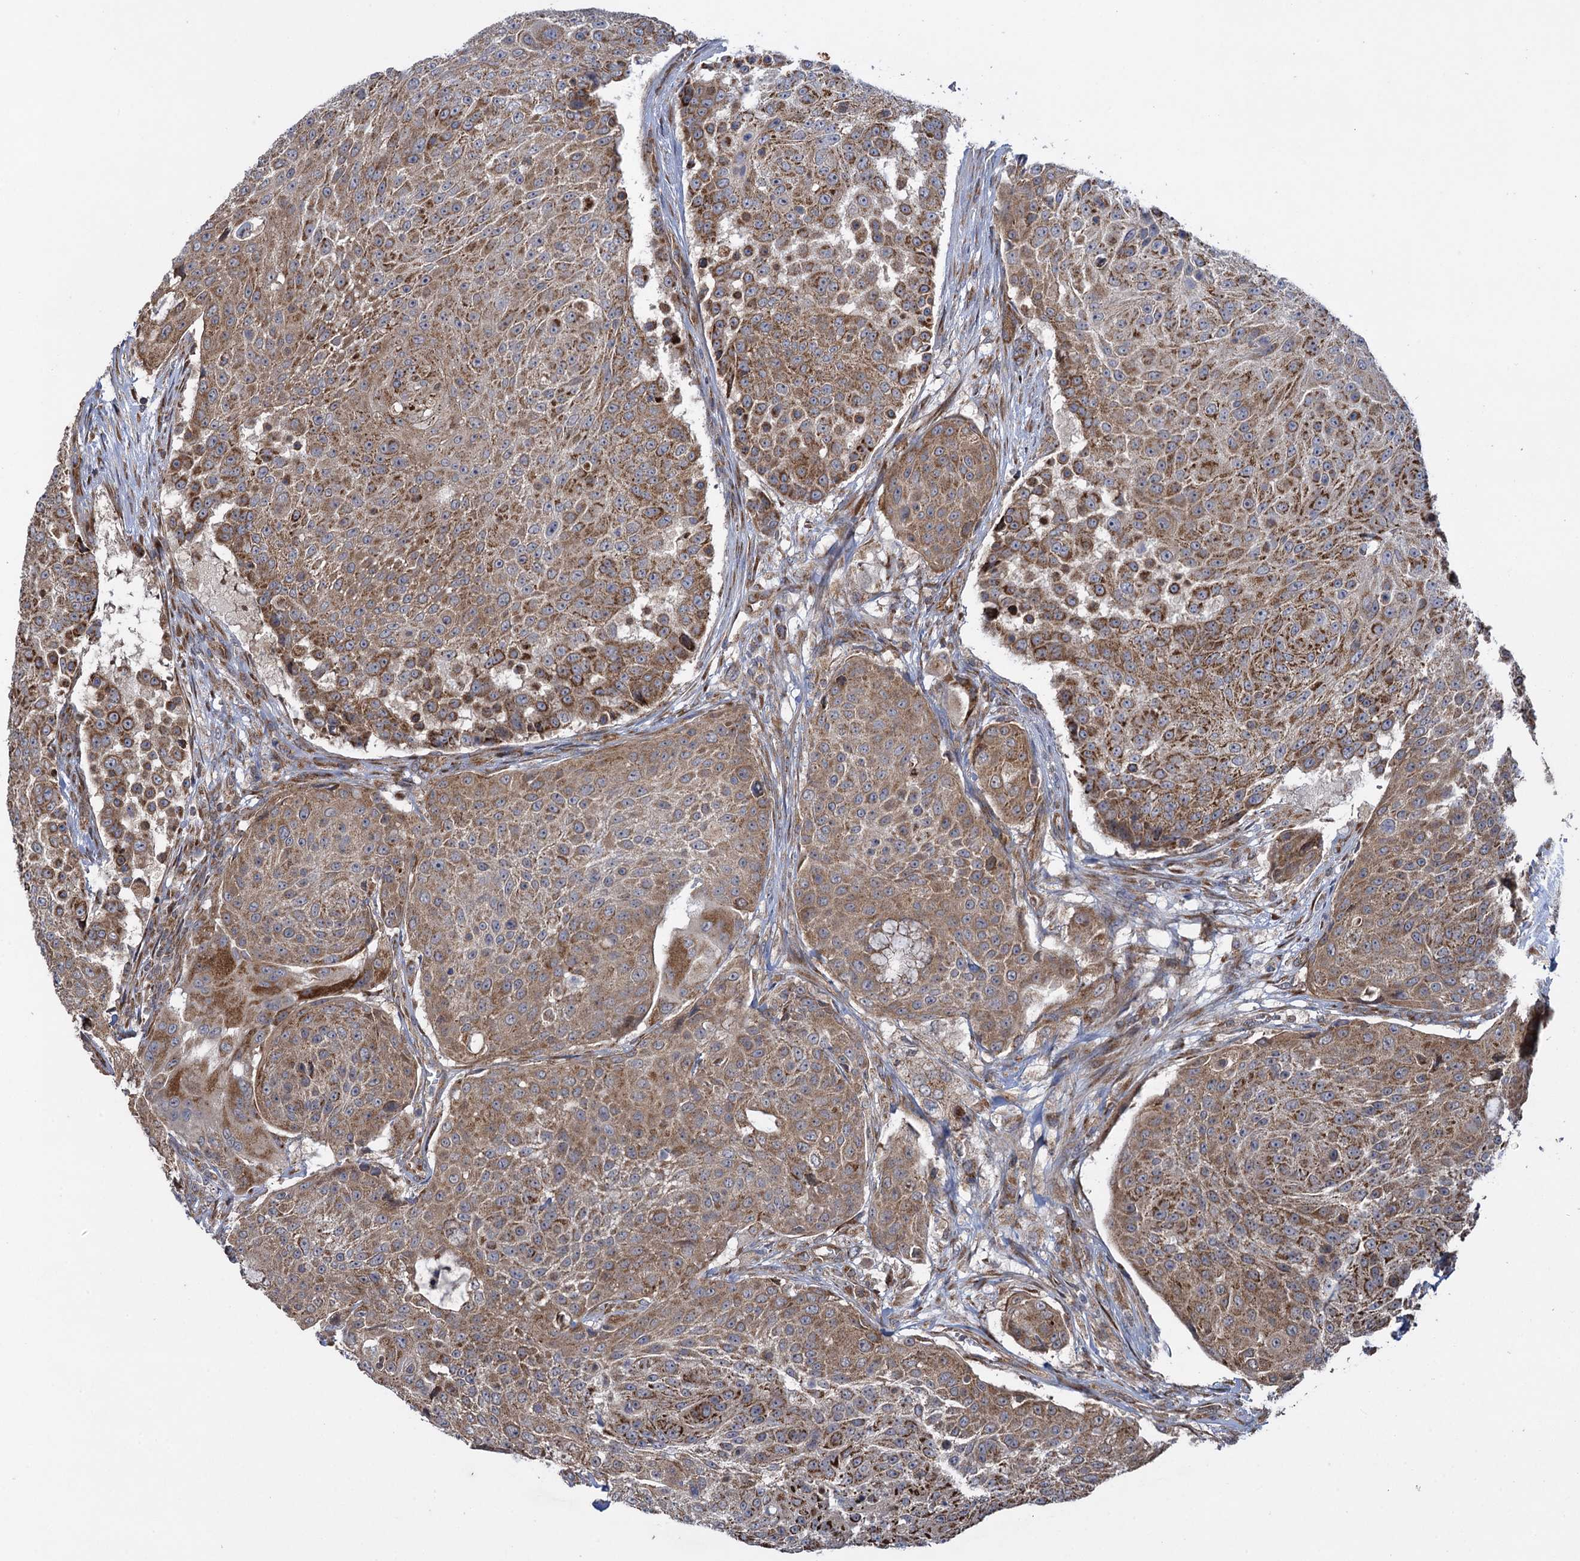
{"staining": {"intensity": "moderate", "quantity": ">75%", "location": "cytoplasmic/membranous"}, "tissue": "urothelial cancer", "cell_type": "Tumor cells", "image_type": "cancer", "snomed": [{"axis": "morphology", "description": "Urothelial carcinoma, High grade"}, {"axis": "topography", "description": "Urinary bladder"}], "caption": "A micrograph of human urothelial cancer stained for a protein displays moderate cytoplasmic/membranous brown staining in tumor cells.", "gene": "HAUS1", "patient": {"sex": "female", "age": 63}}